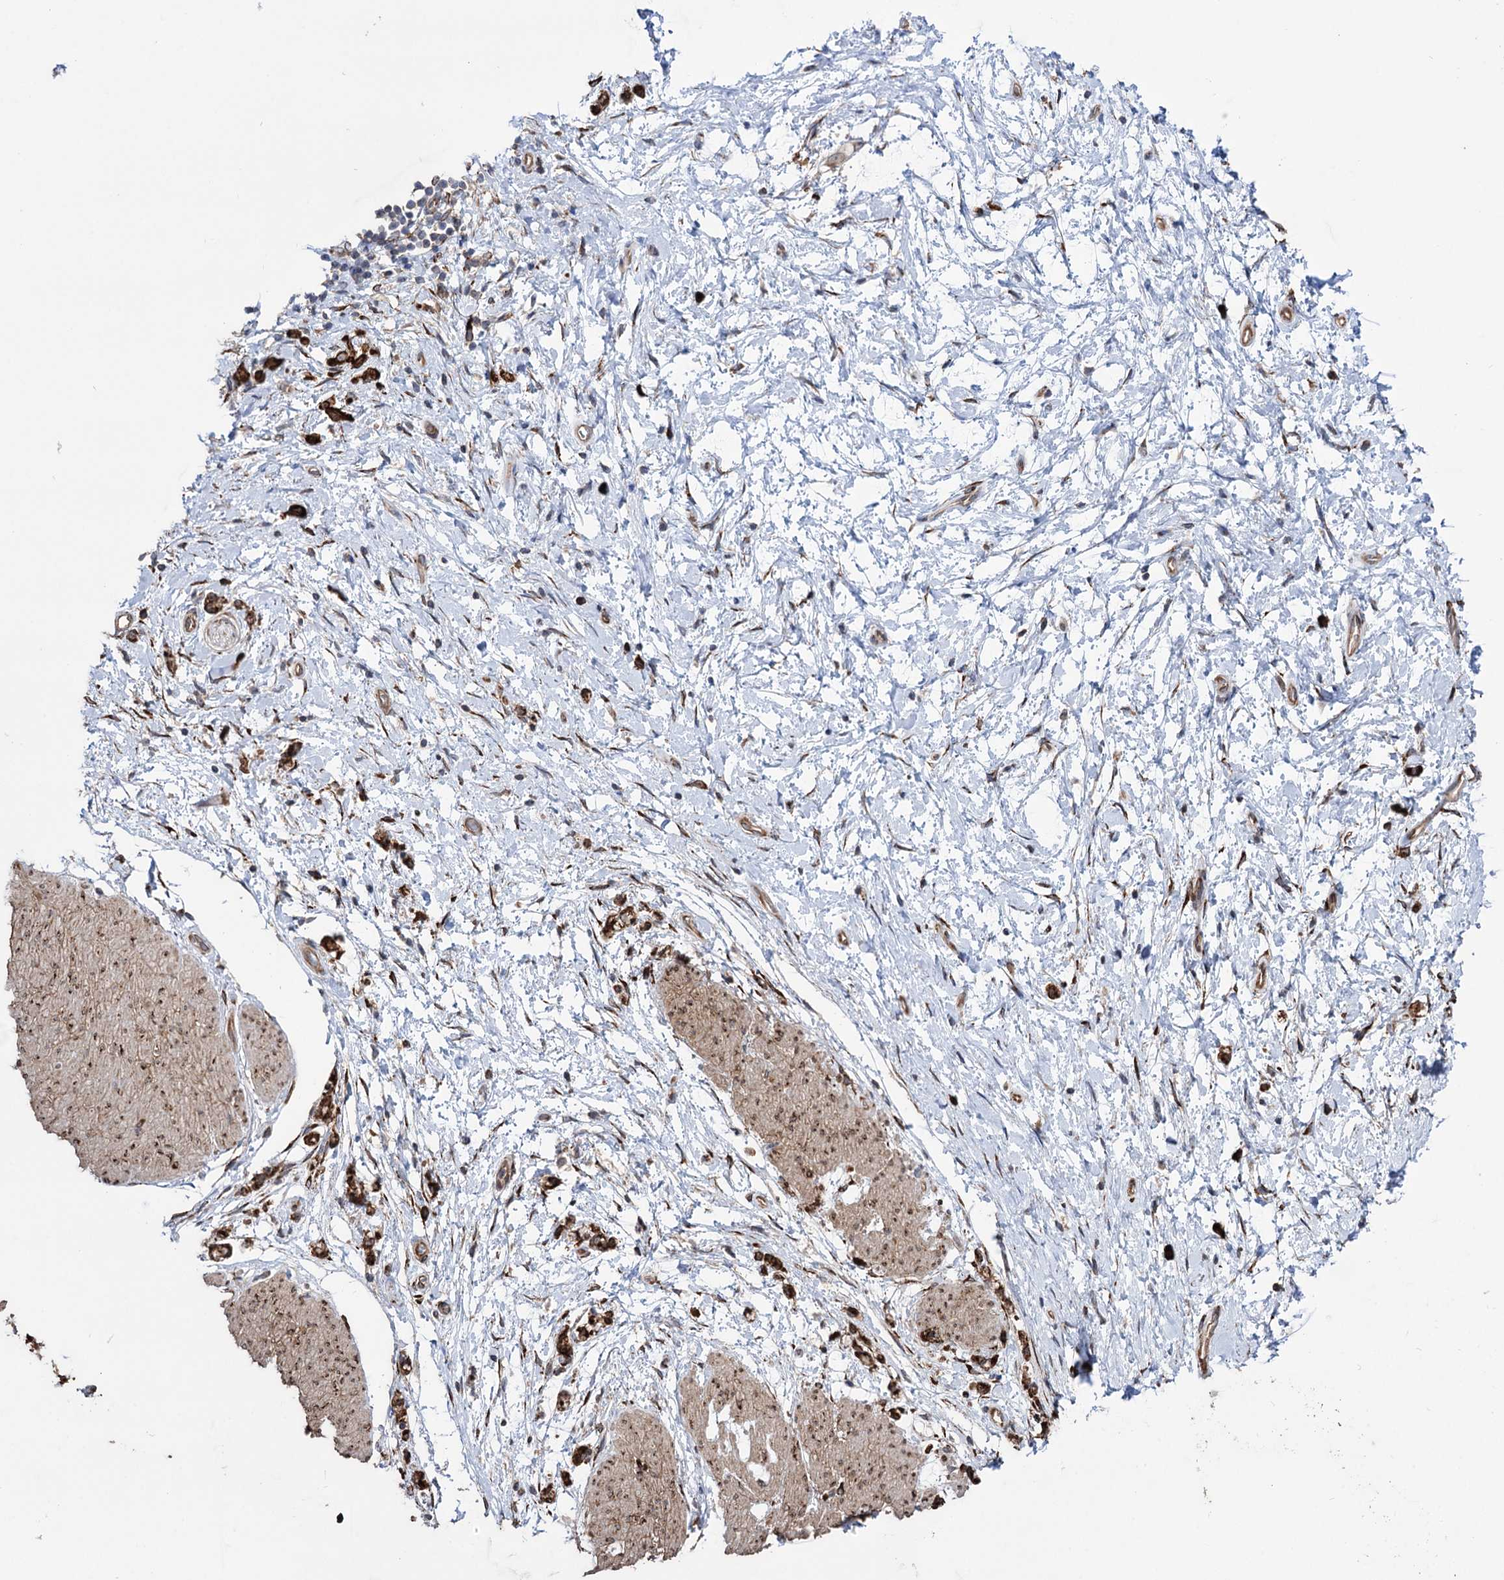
{"staining": {"intensity": "strong", "quantity": ">75%", "location": "cytoplasmic/membranous"}, "tissue": "stomach cancer", "cell_type": "Tumor cells", "image_type": "cancer", "snomed": [{"axis": "morphology", "description": "Adenocarcinoma, NOS"}, {"axis": "topography", "description": "Stomach"}], "caption": "Strong cytoplasmic/membranous expression is present in about >75% of tumor cells in stomach cancer. The staining is performed using DAB brown chromogen to label protein expression. The nuclei are counter-stained blue using hematoxylin.", "gene": "CDAN1", "patient": {"sex": "female", "age": 60}}